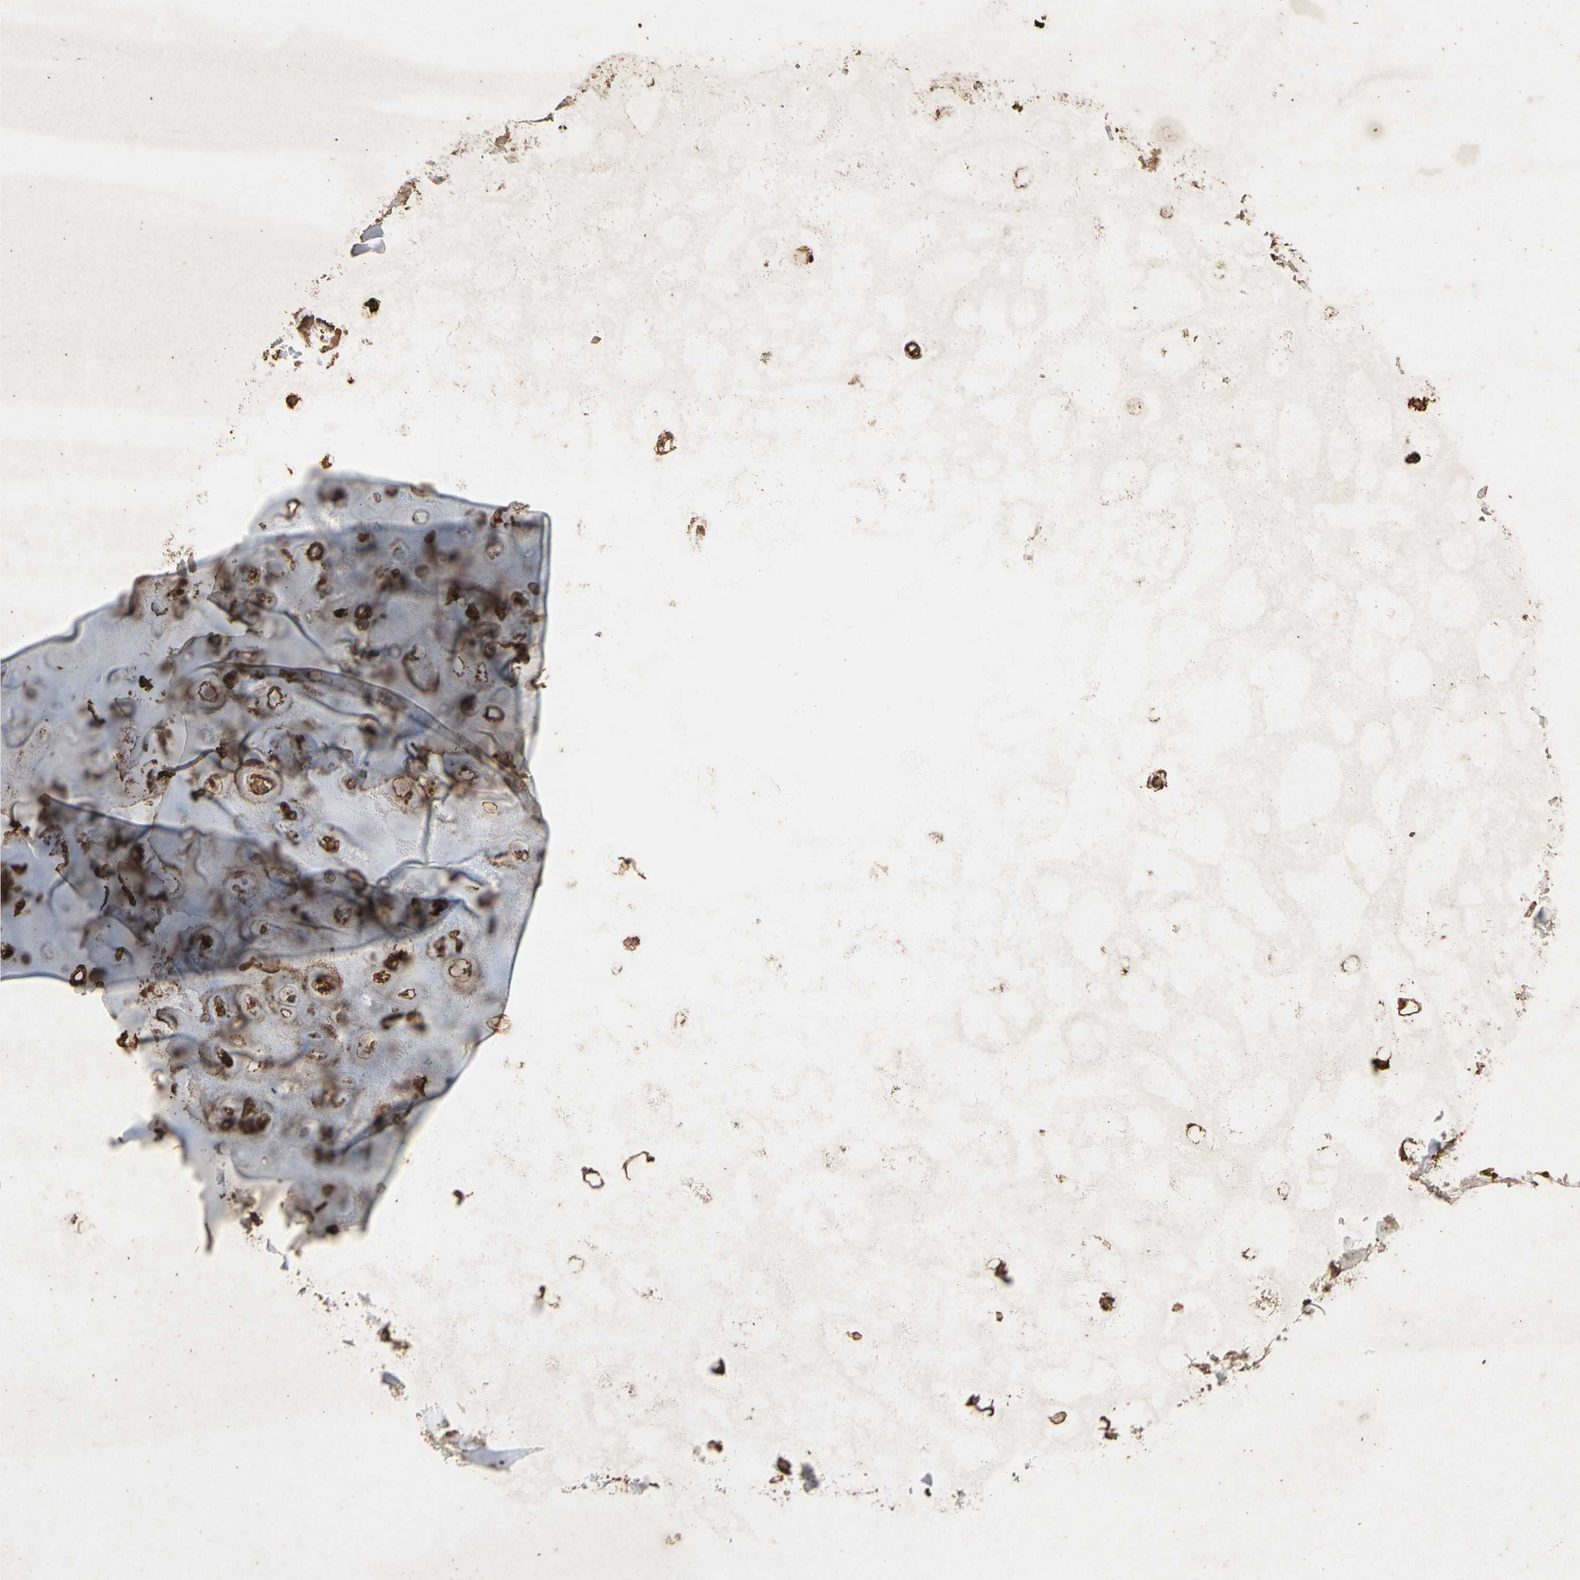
{"staining": {"intensity": "moderate", "quantity": ">75%", "location": "cytoplasmic/membranous"}, "tissue": "adipose tissue", "cell_type": "Adipocytes", "image_type": "normal", "snomed": [{"axis": "morphology", "description": "Normal tissue, NOS"}, {"axis": "topography", "description": "Cartilage tissue"}, {"axis": "topography", "description": "Bronchus"}], "caption": "Adipocytes display moderate cytoplasmic/membranous expression in approximately >75% of cells in benign adipose tissue. (Brightfield microscopy of DAB IHC at high magnification).", "gene": "GC", "patient": {"sex": "female", "age": 73}}